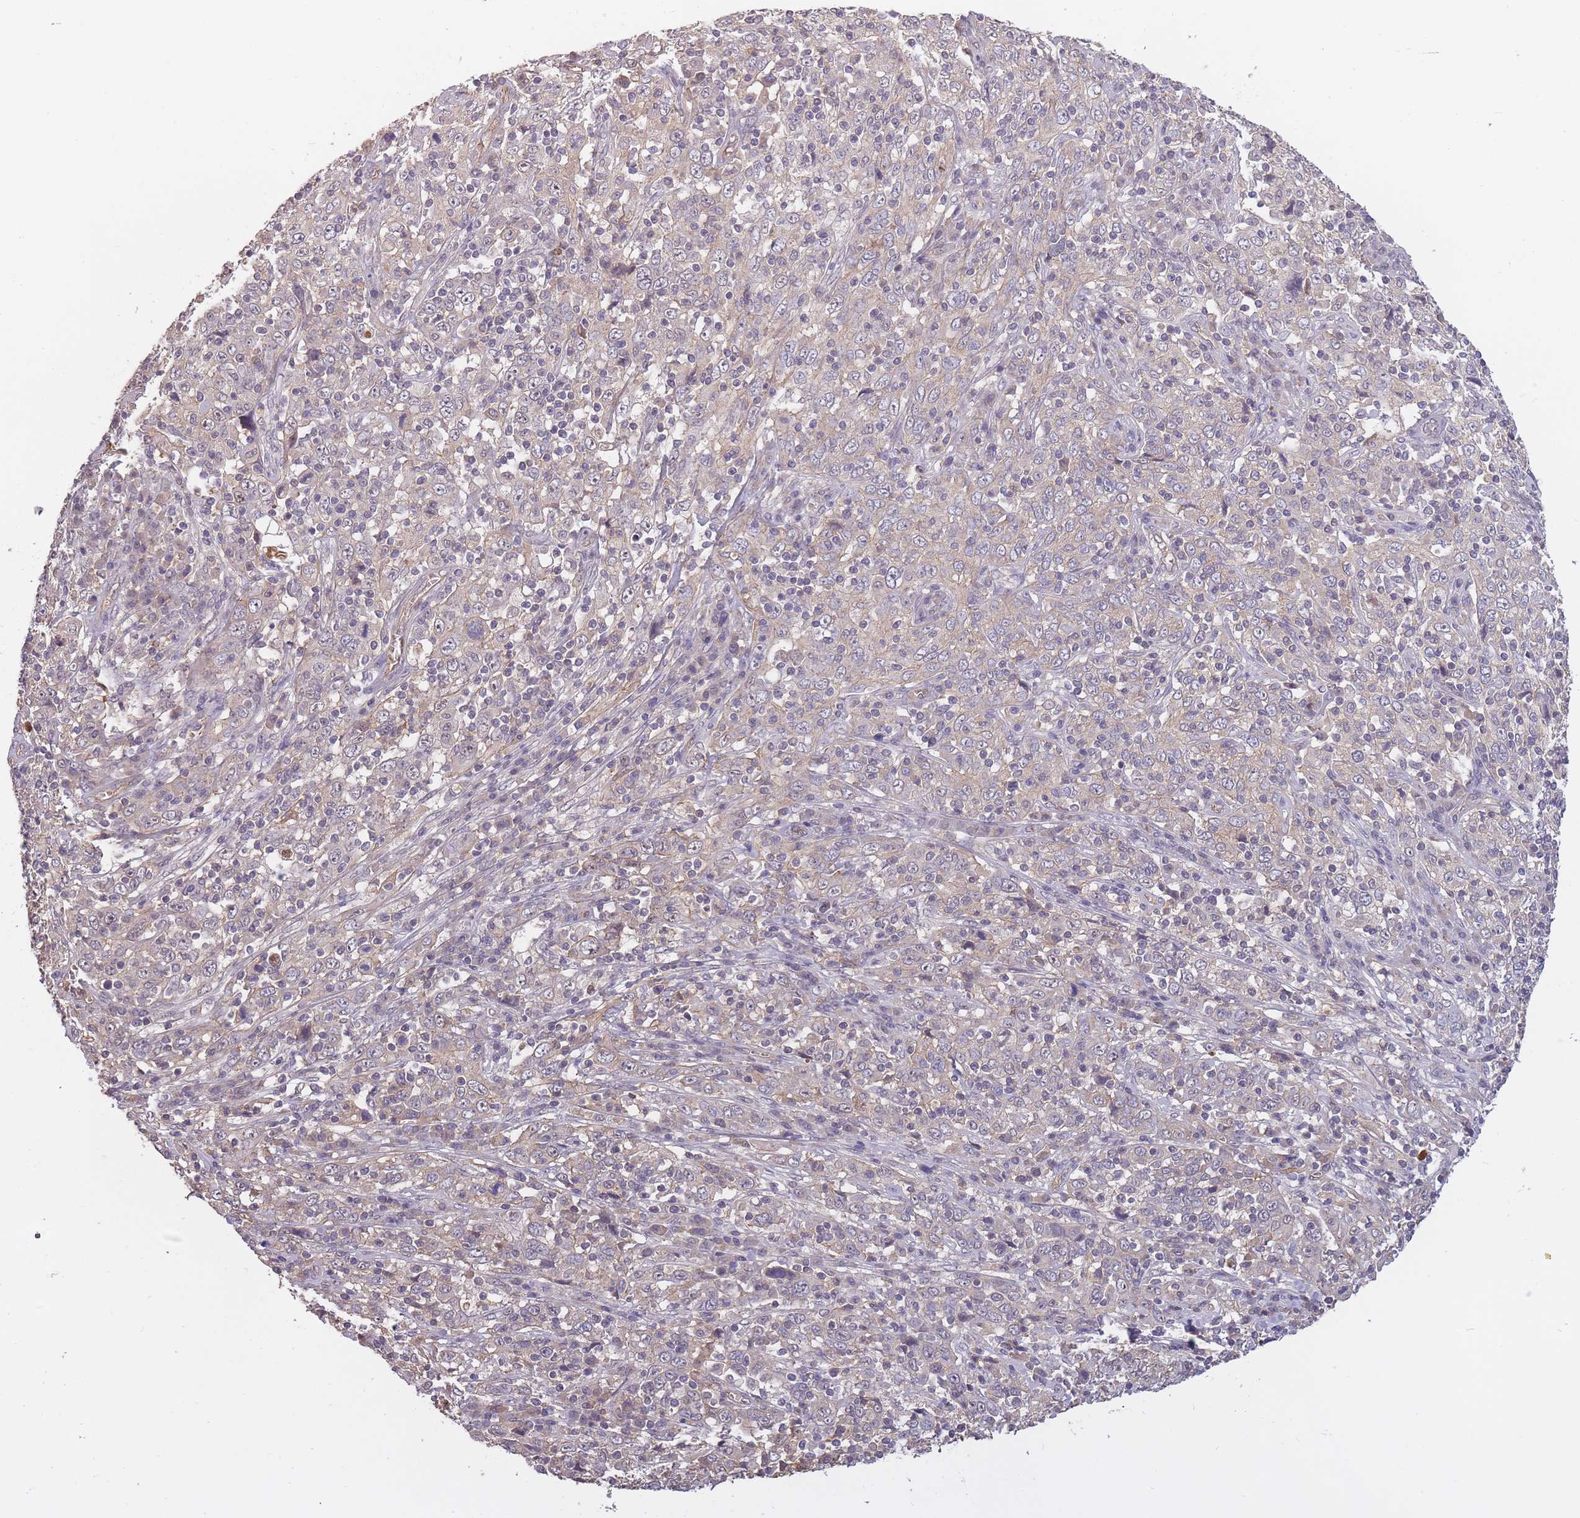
{"staining": {"intensity": "negative", "quantity": "none", "location": "none"}, "tissue": "cervical cancer", "cell_type": "Tumor cells", "image_type": "cancer", "snomed": [{"axis": "morphology", "description": "Squamous cell carcinoma, NOS"}, {"axis": "topography", "description": "Cervix"}], "caption": "Tumor cells are negative for protein expression in human cervical squamous cell carcinoma.", "gene": "KIAA1755", "patient": {"sex": "female", "age": 46}}